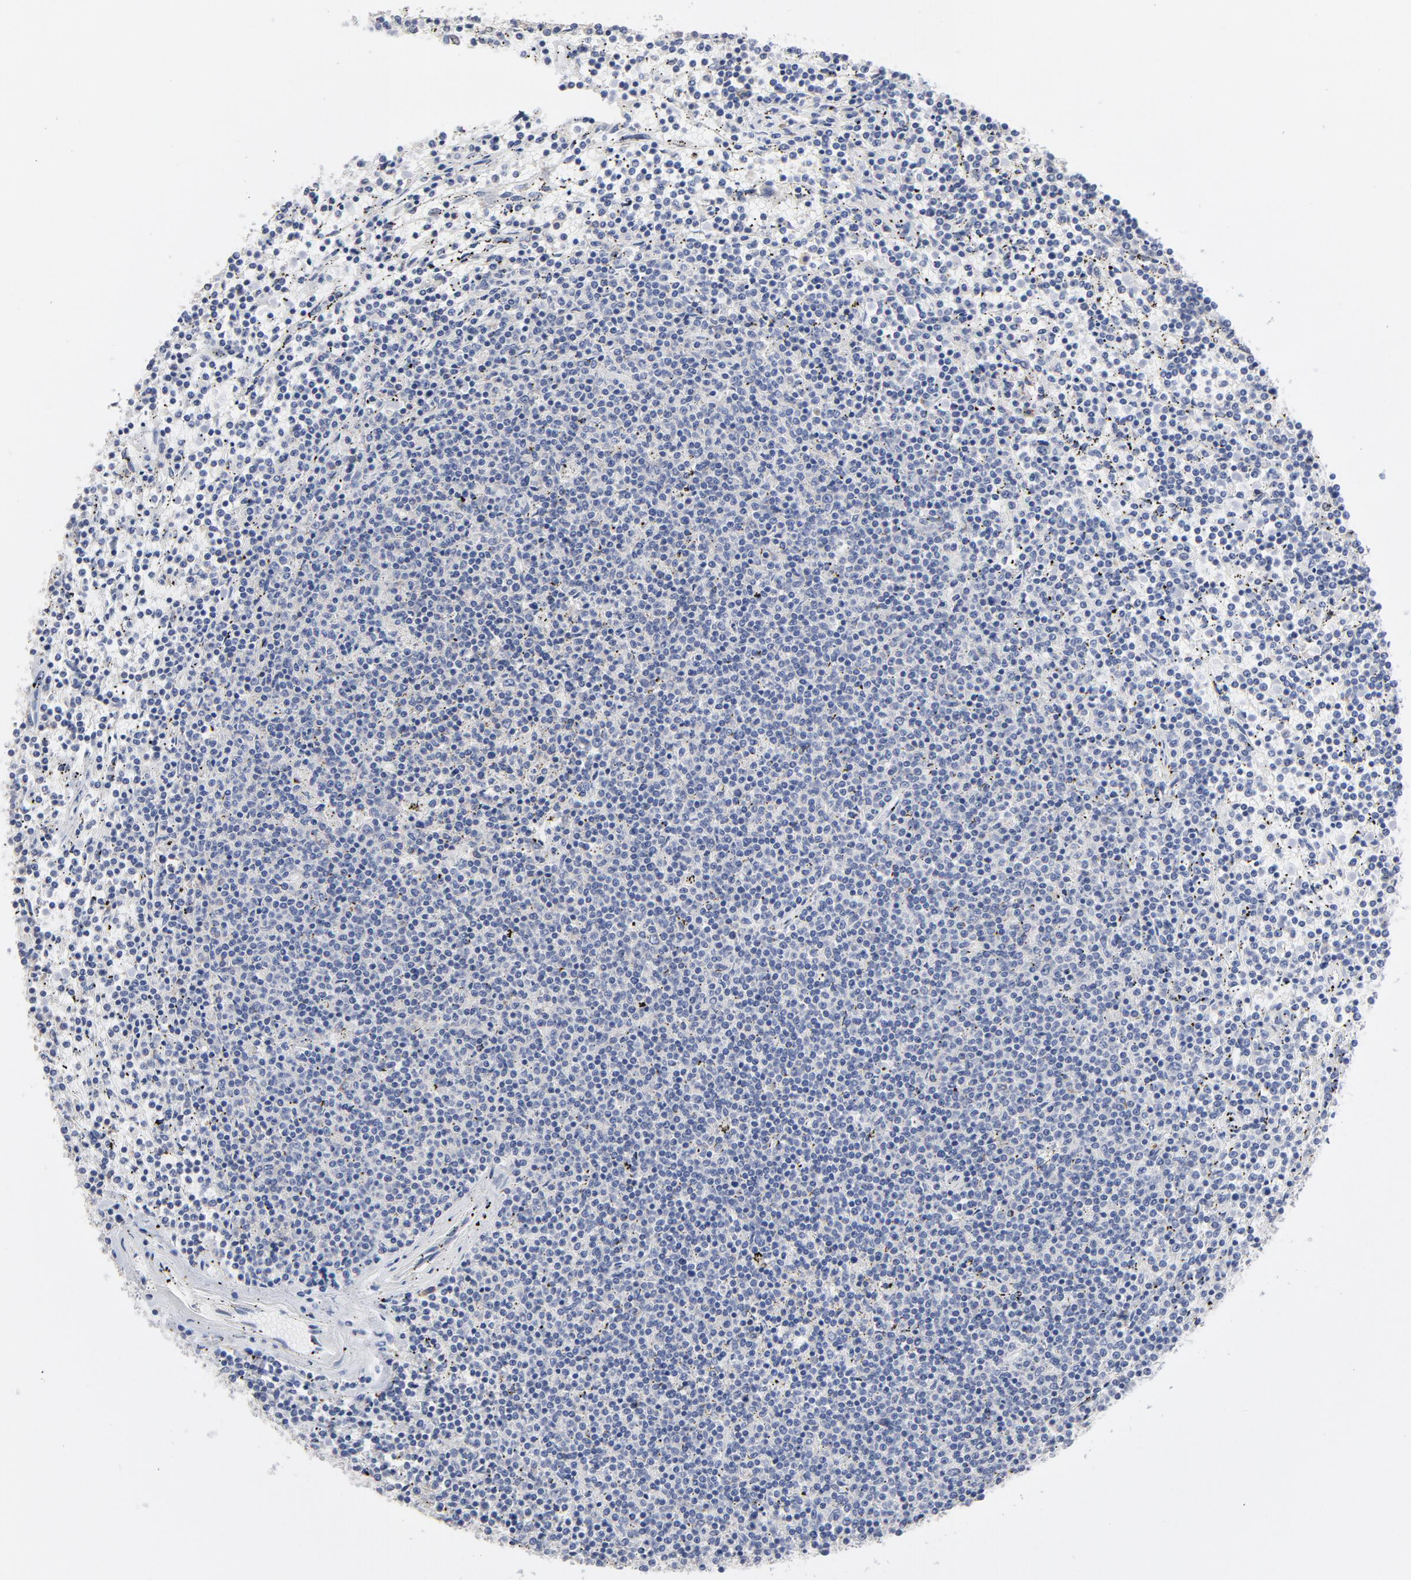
{"staining": {"intensity": "negative", "quantity": "none", "location": "none"}, "tissue": "lymphoma", "cell_type": "Tumor cells", "image_type": "cancer", "snomed": [{"axis": "morphology", "description": "Malignant lymphoma, non-Hodgkin's type, Low grade"}, {"axis": "topography", "description": "Spleen"}], "caption": "Immunohistochemical staining of human low-grade malignant lymphoma, non-Hodgkin's type shows no significant staining in tumor cells.", "gene": "CPE", "patient": {"sex": "female", "age": 50}}